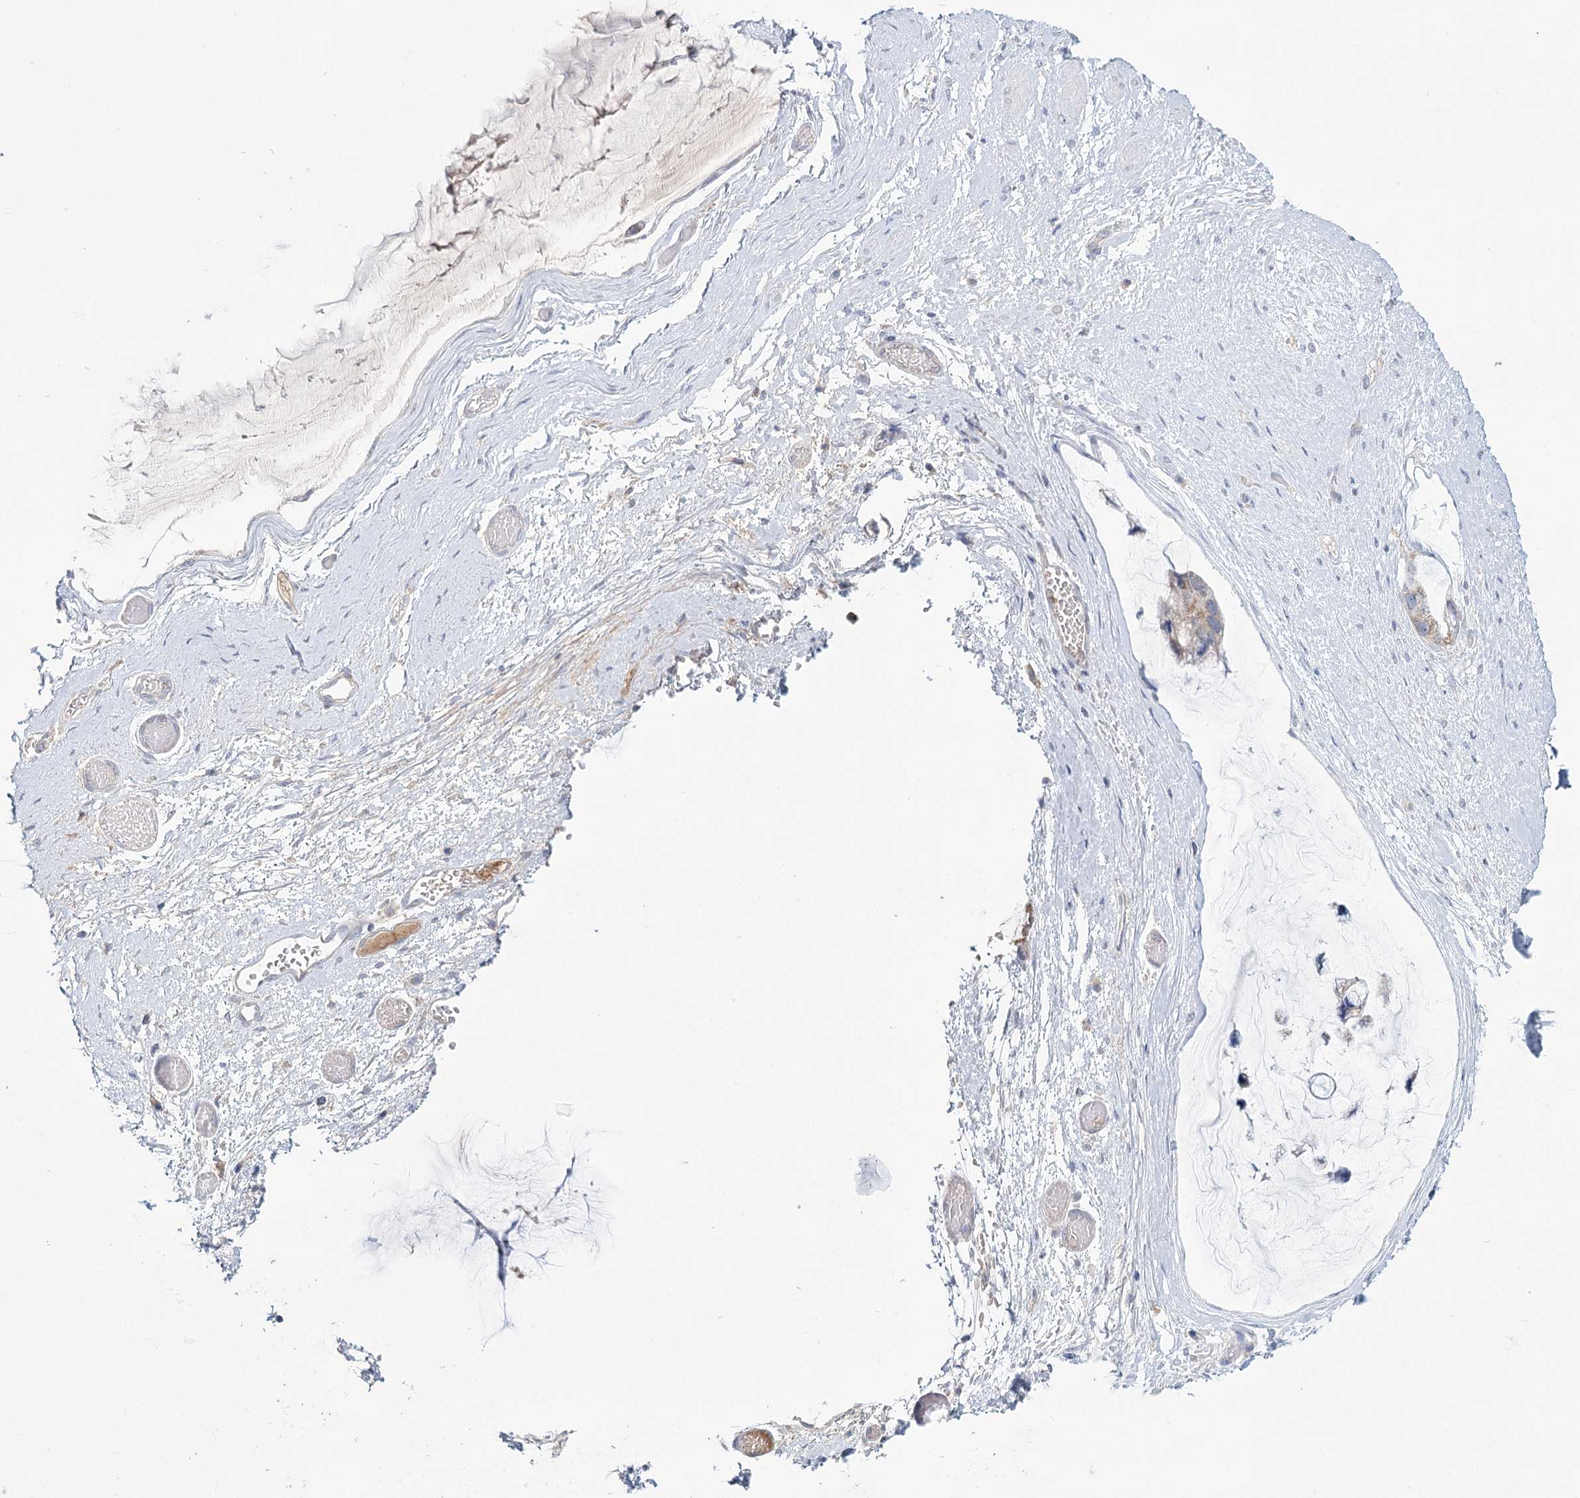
{"staining": {"intensity": "weak", "quantity": "25%-75%", "location": "cytoplasmic/membranous"}, "tissue": "ovarian cancer", "cell_type": "Tumor cells", "image_type": "cancer", "snomed": [{"axis": "morphology", "description": "Cystadenocarcinoma, mucinous, NOS"}, {"axis": "topography", "description": "Ovary"}], "caption": "Human ovarian cancer (mucinous cystadenocarcinoma) stained with a brown dye reveals weak cytoplasmic/membranous positive positivity in about 25%-75% of tumor cells.", "gene": "ARHGAP44", "patient": {"sex": "female", "age": 39}}